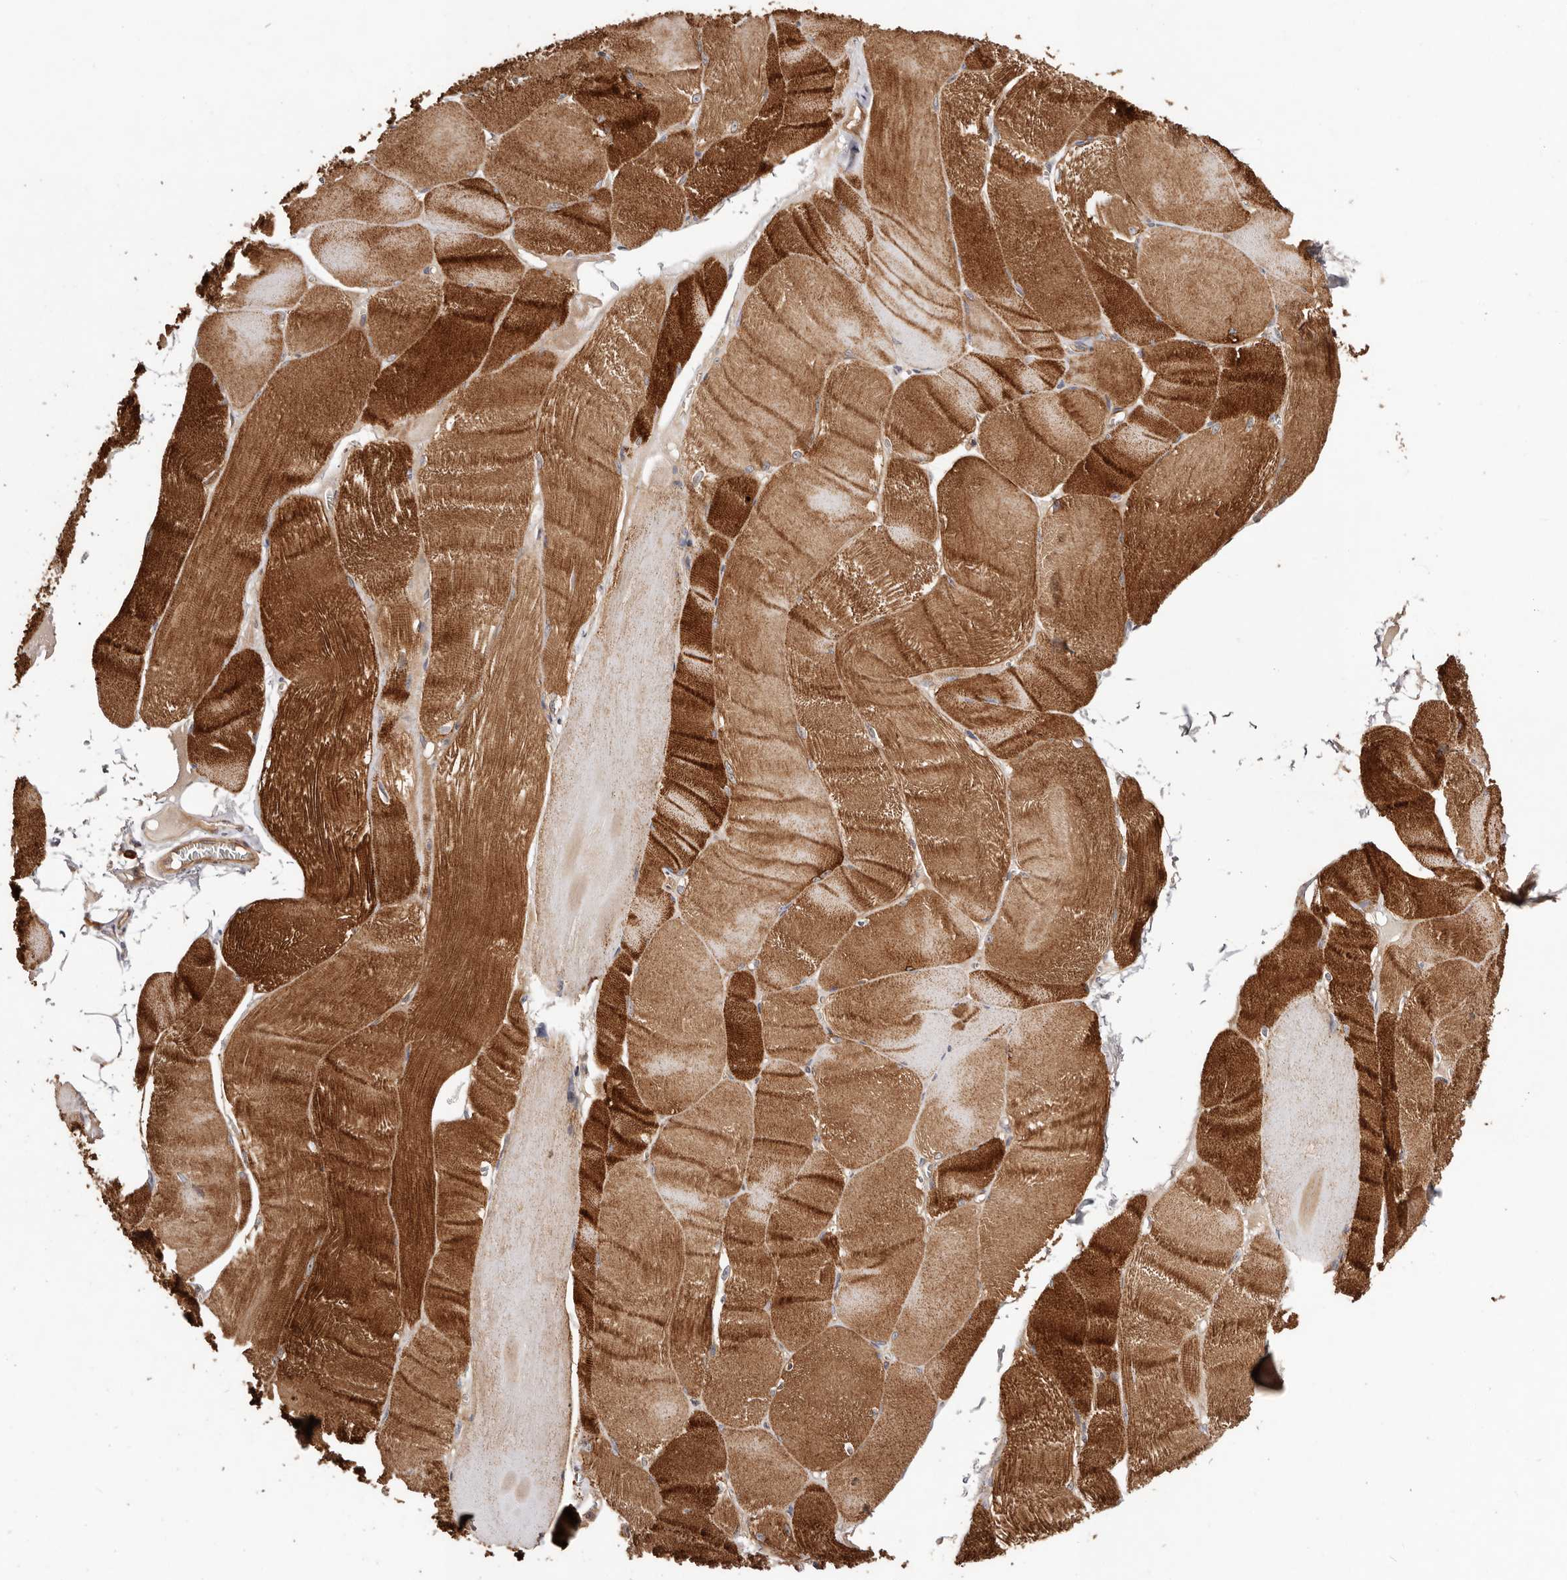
{"staining": {"intensity": "strong", "quantity": ">75%", "location": "cytoplasmic/membranous"}, "tissue": "skeletal muscle", "cell_type": "Myocytes", "image_type": "normal", "snomed": [{"axis": "morphology", "description": "Normal tissue, NOS"}, {"axis": "morphology", "description": "Basal cell carcinoma"}, {"axis": "topography", "description": "Skeletal muscle"}], "caption": "Protein expression analysis of benign human skeletal muscle reveals strong cytoplasmic/membranous positivity in approximately >75% of myocytes.", "gene": "MACF1", "patient": {"sex": "female", "age": 64}}